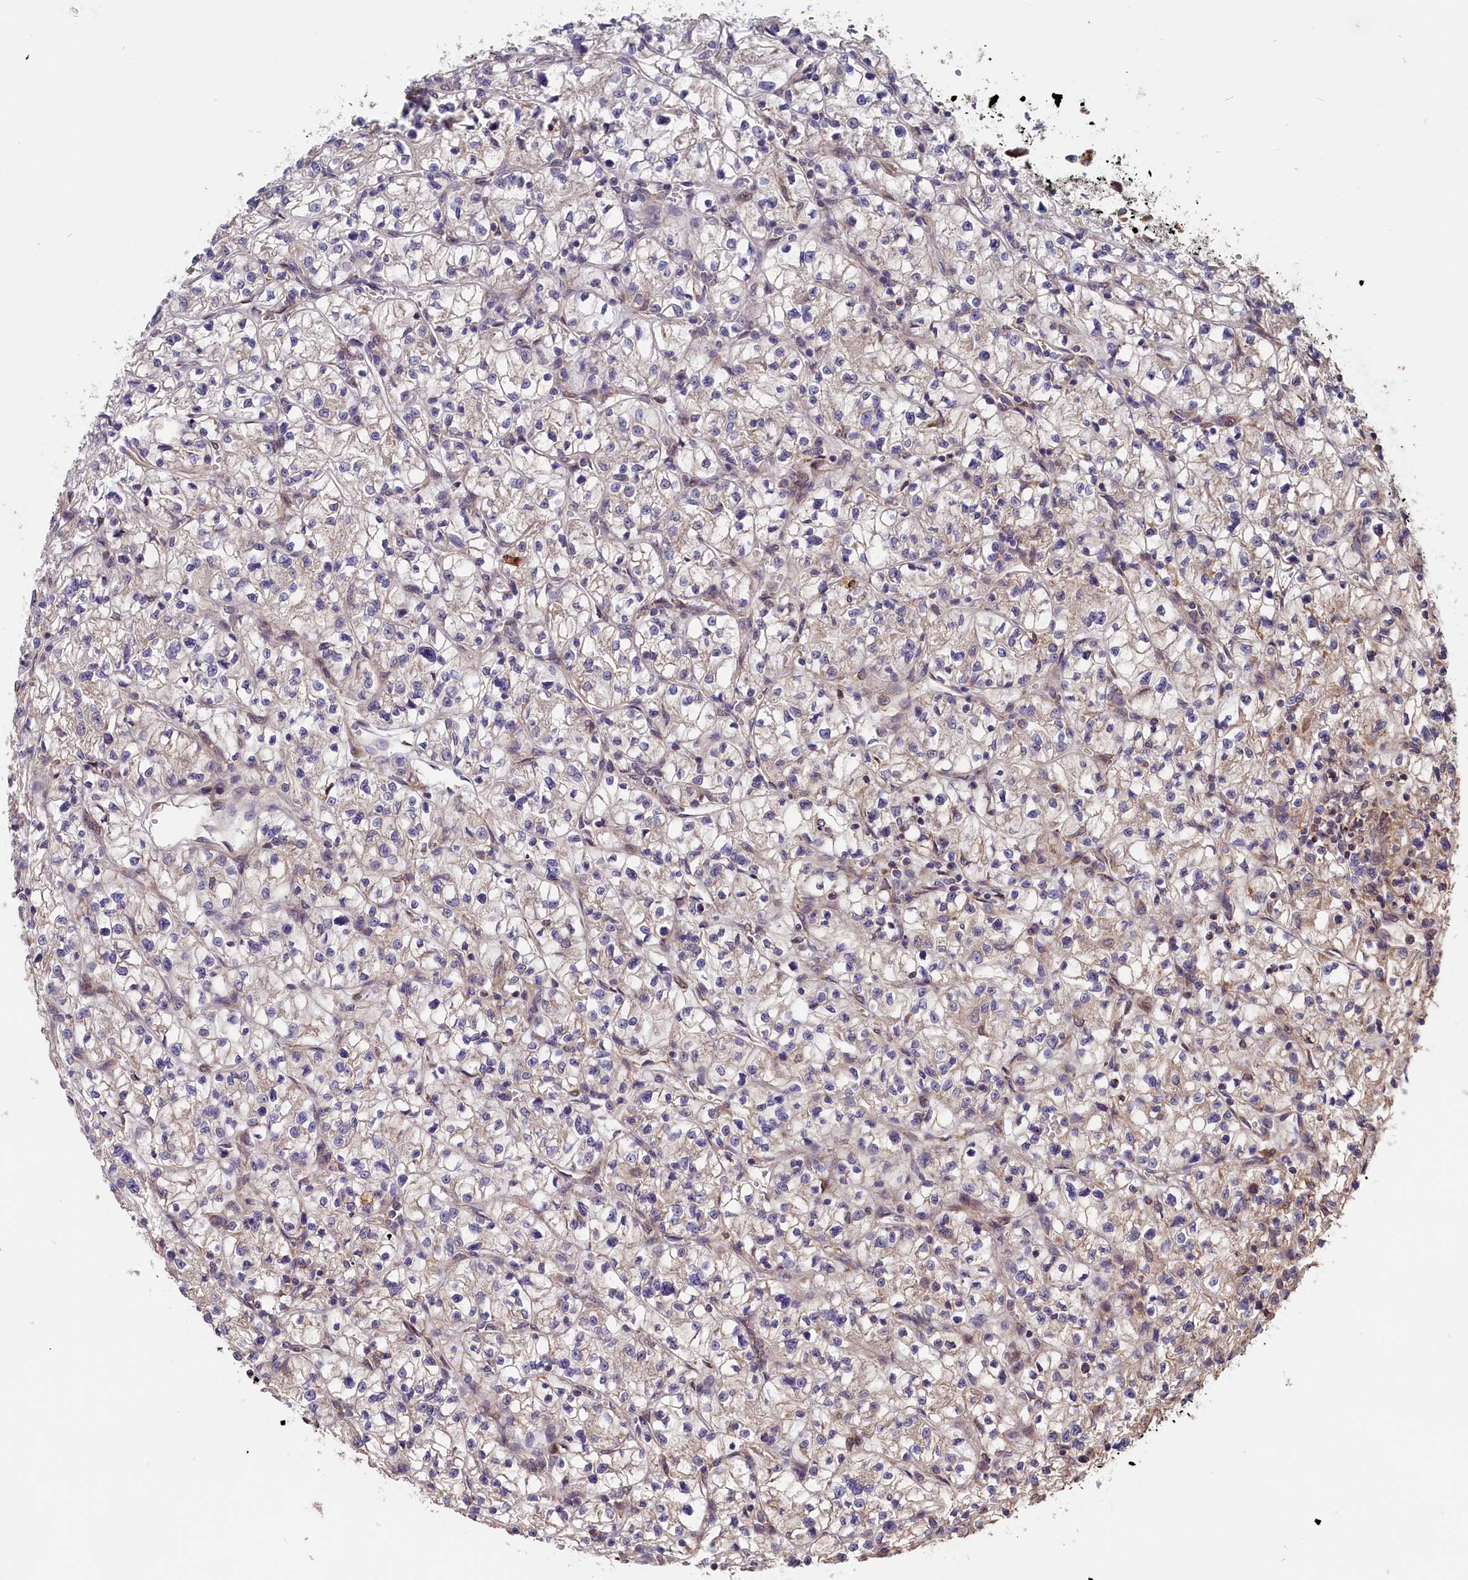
{"staining": {"intensity": "negative", "quantity": "none", "location": "none"}, "tissue": "renal cancer", "cell_type": "Tumor cells", "image_type": "cancer", "snomed": [{"axis": "morphology", "description": "Adenocarcinoma, NOS"}, {"axis": "topography", "description": "Kidney"}], "caption": "Tumor cells are negative for brown protein staining in renal cancer (adenocarcinoma).", "gene": "CEP44", "patient": {"sex": "female", "age": 64}}